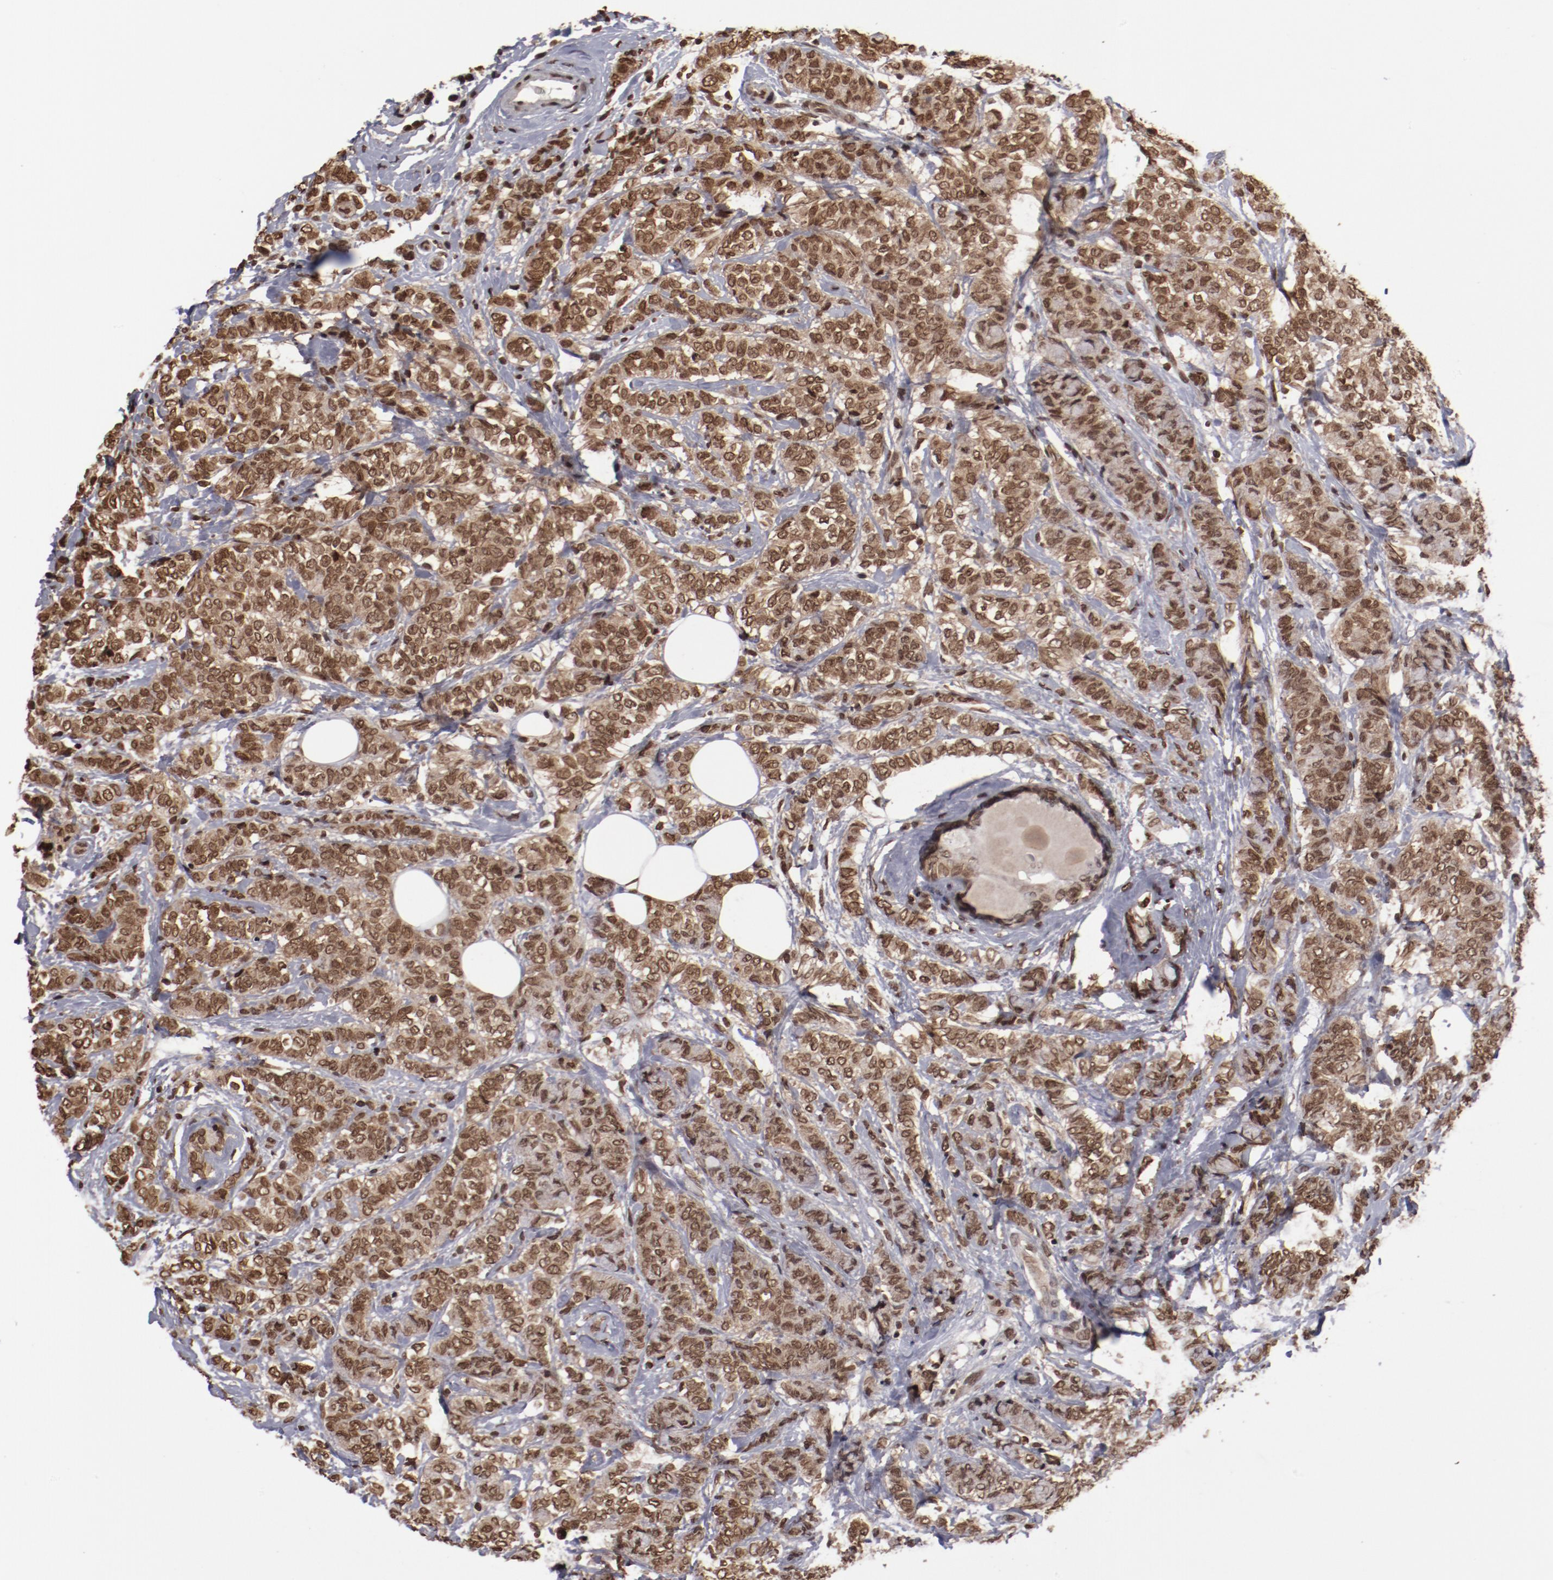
{"staining": {"intensity": "moderate", "quantity": ">75%", "location": "cytoplasmic/membranous,nuclear"}, "tissue": "breast cancer", "cell_type": "Tumor cells", "image_type": "cancer", "snomed": [{"axis": "morphology", "description": "Lobular carcinoma"}, {"axis": "topography", "description": "Breast"}], "caption": "Immunohistochemistry (DAB) staining of lobular carcinoma (breast) exhibits moderate cytoplasmic/membranous and nuclear protein positivity in approximately >75% of tumor cells. (Stains: DAB (3,3'-diaminobenzidine) in brown, nuclei in blue, Microscopy: brightfield microscopy at high magnification).", "gene": "AKT1", "patient": {"sex": "female", "age": 60}}